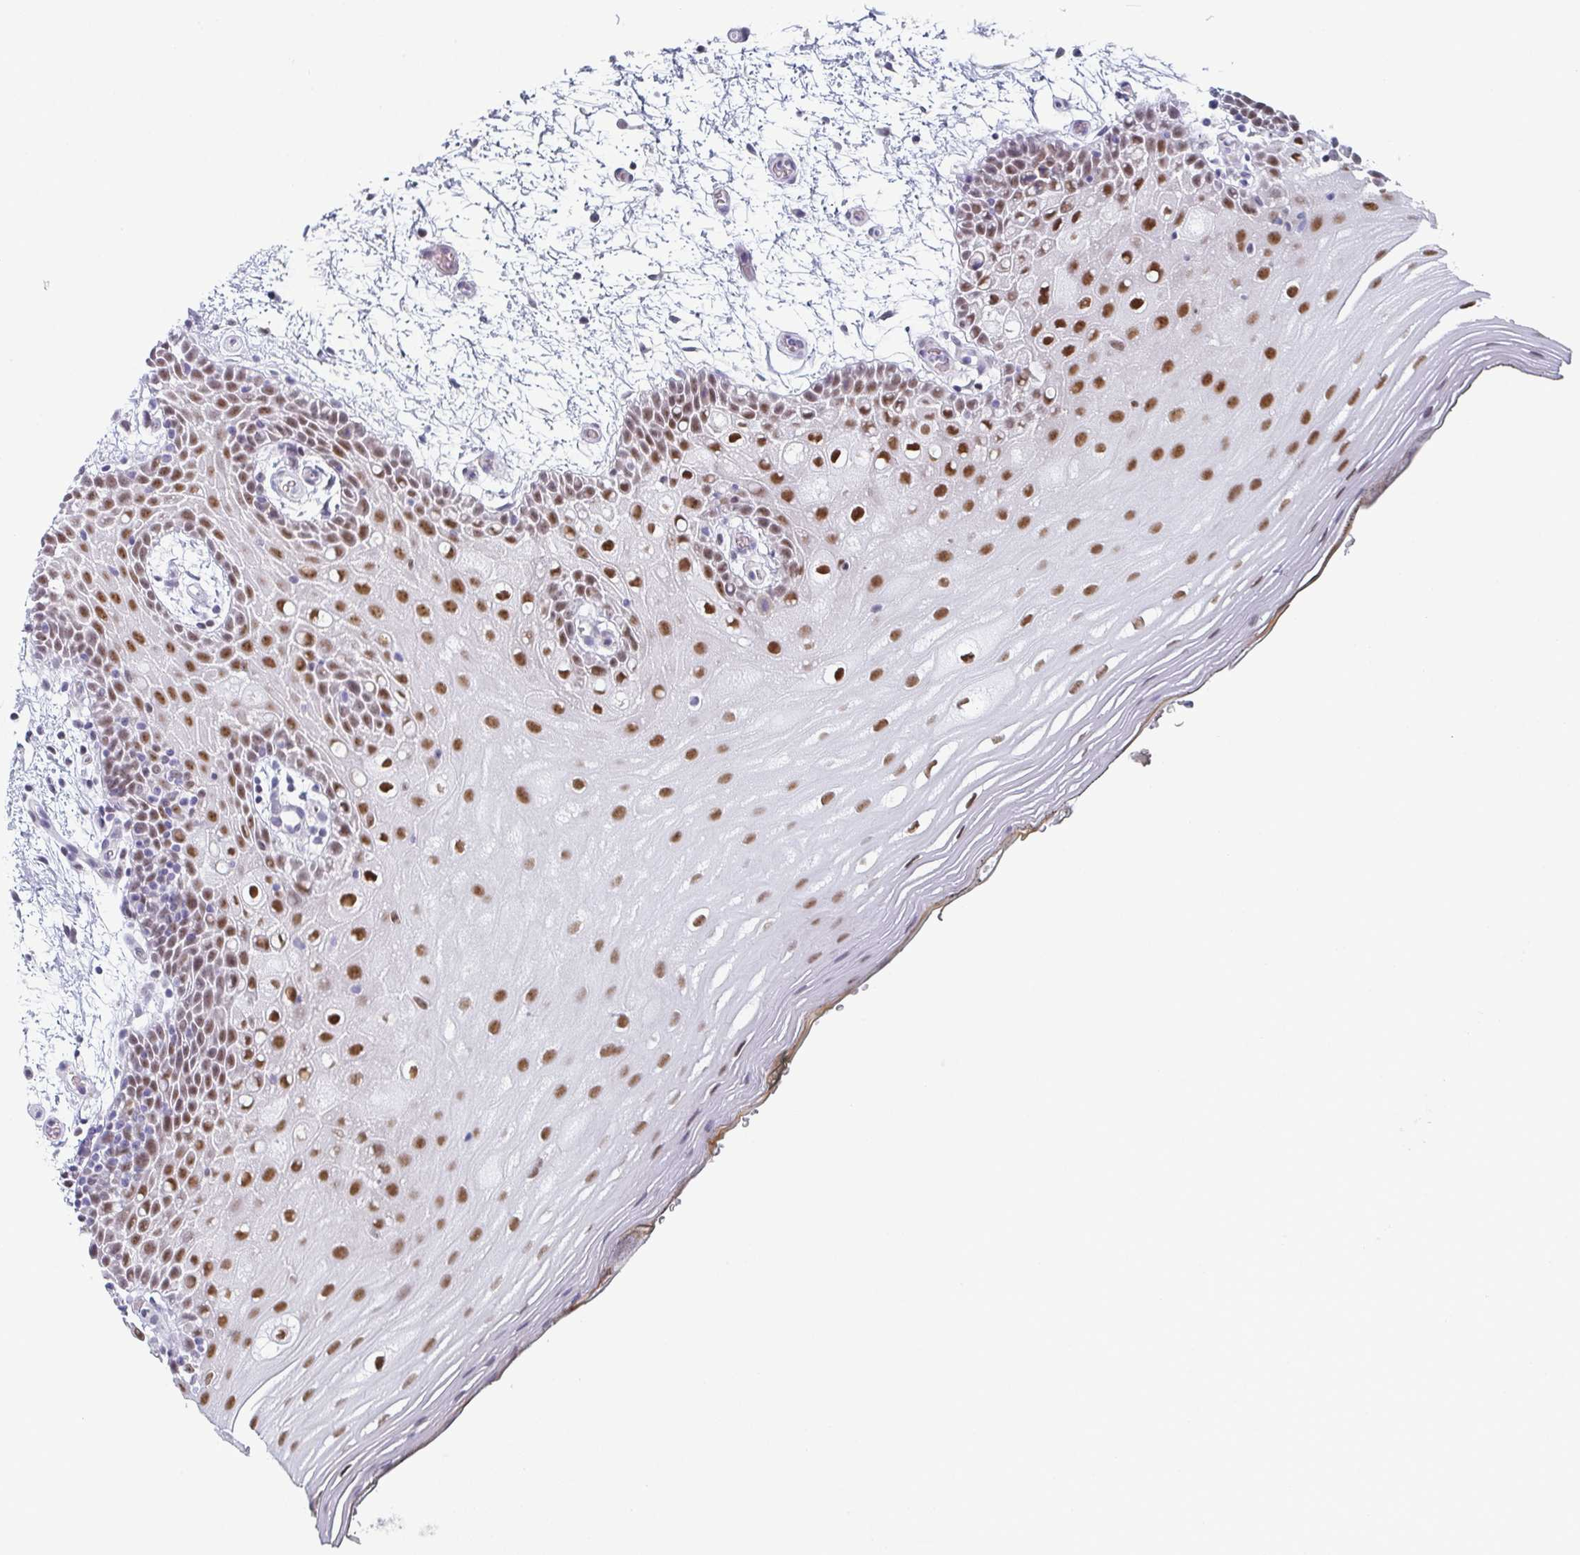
{"staining": {"intensity": "moderate", "quantity": ">75%", "location": "nuclear"}, "tissue": "oral mucosa", "cell_type": "Squamous epithelial cells", "image_type": "normal", "snomed": [{"axis": "morphology", "description": "Normal tissue, NOS"}, {"axis": "morphology", "description": "Squamous cell carcinoma, NOS"}, {"axis": "topography", "description": "Oral tissue"}, {"axis": "topography", "description": "Head-Neck"}], "caption": "Protein expression analysis of normal oral mucosa displays moderate nuclear staining in approximately >75% of squamous epithelial cells.", "gene": "PYCR3", "patient": {"sex": "male", "age": 52}}